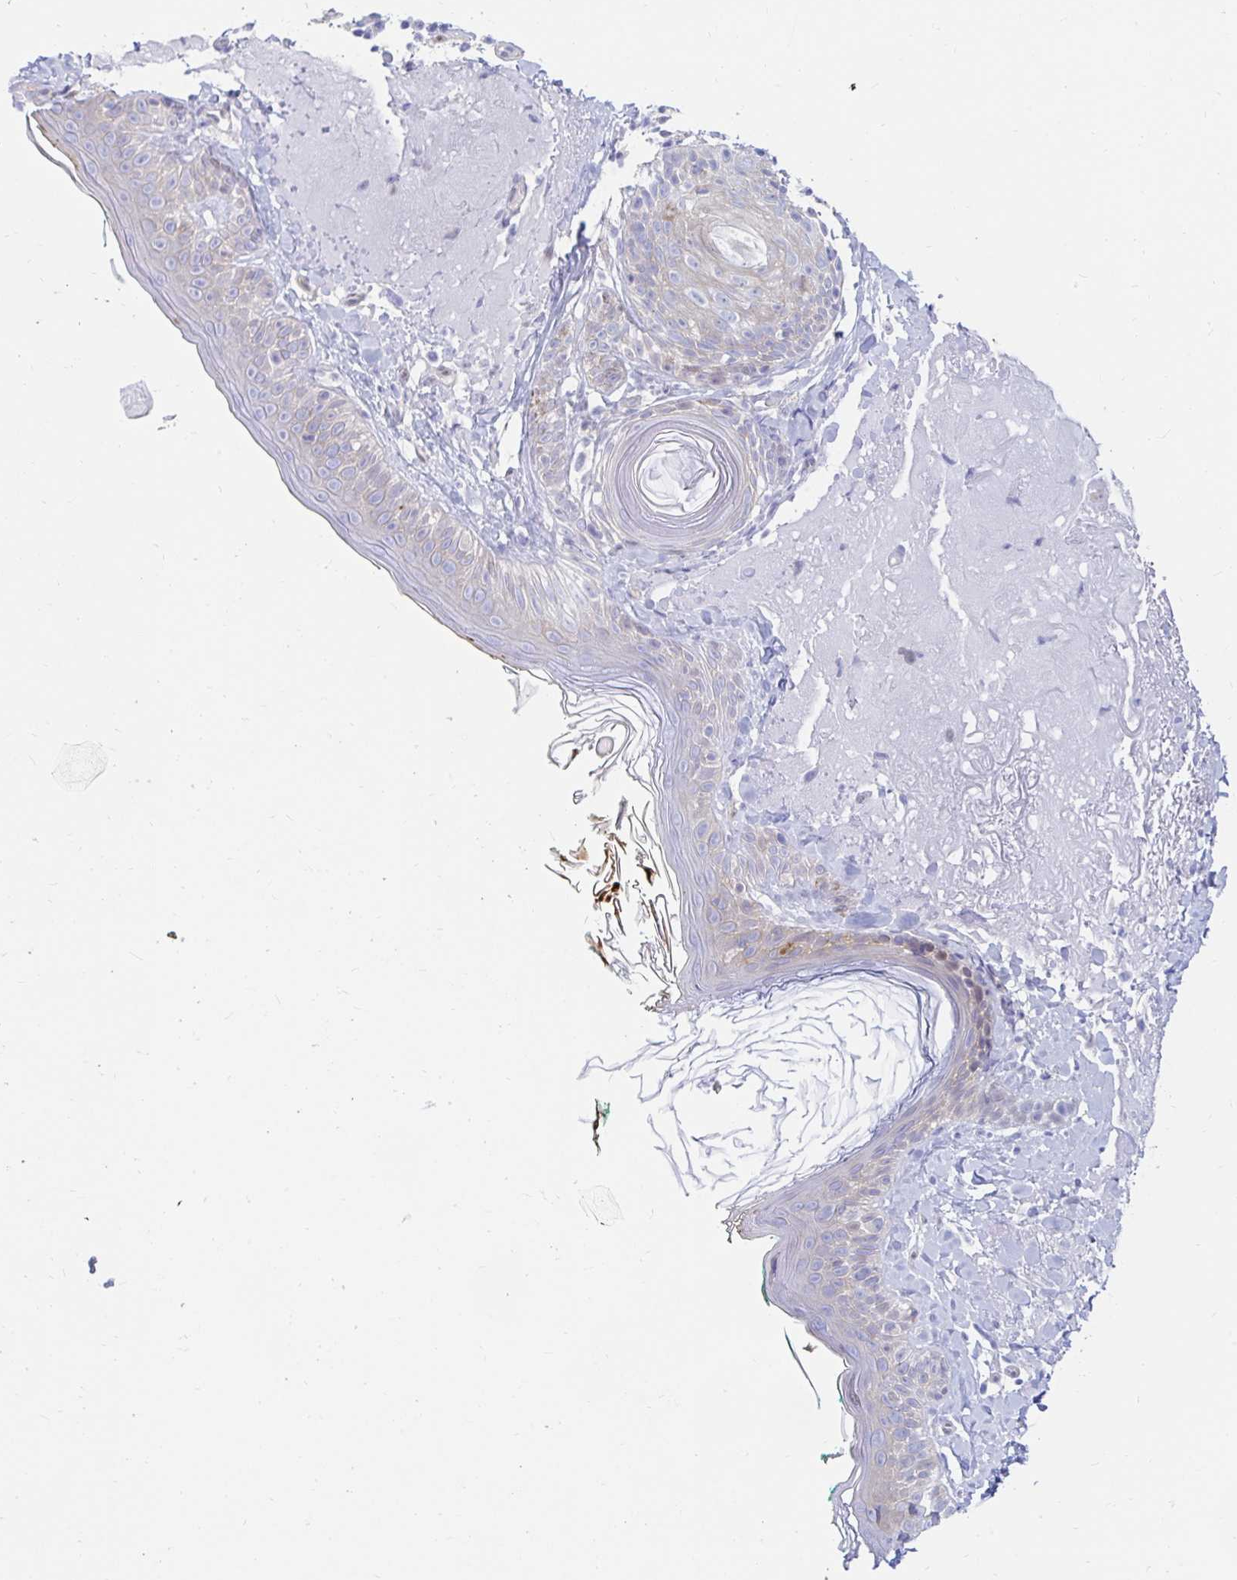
{"staining": {"intensity": "negative", "quantity": "none", "location": "none"}, "tissue": "skin", "cell_type": "Fibroblasts", "image_type": "normal", "snomed": [{"axis": "morphology", "description": "Normal tissue, NOS"}, {"axis": "topography", "description": "Skin"}], "caption": "The immunohistochemistry (IHC) photomicrograph has no significant positivity in fibroblasts of skin. (DAB (3,3'-diaminobenzidine) immunohistochemistry (IHC) visualized using brightfield microscopy, high magnification).", "gene": "HINFP", "patient": {"sex": "male", "age": 73}}